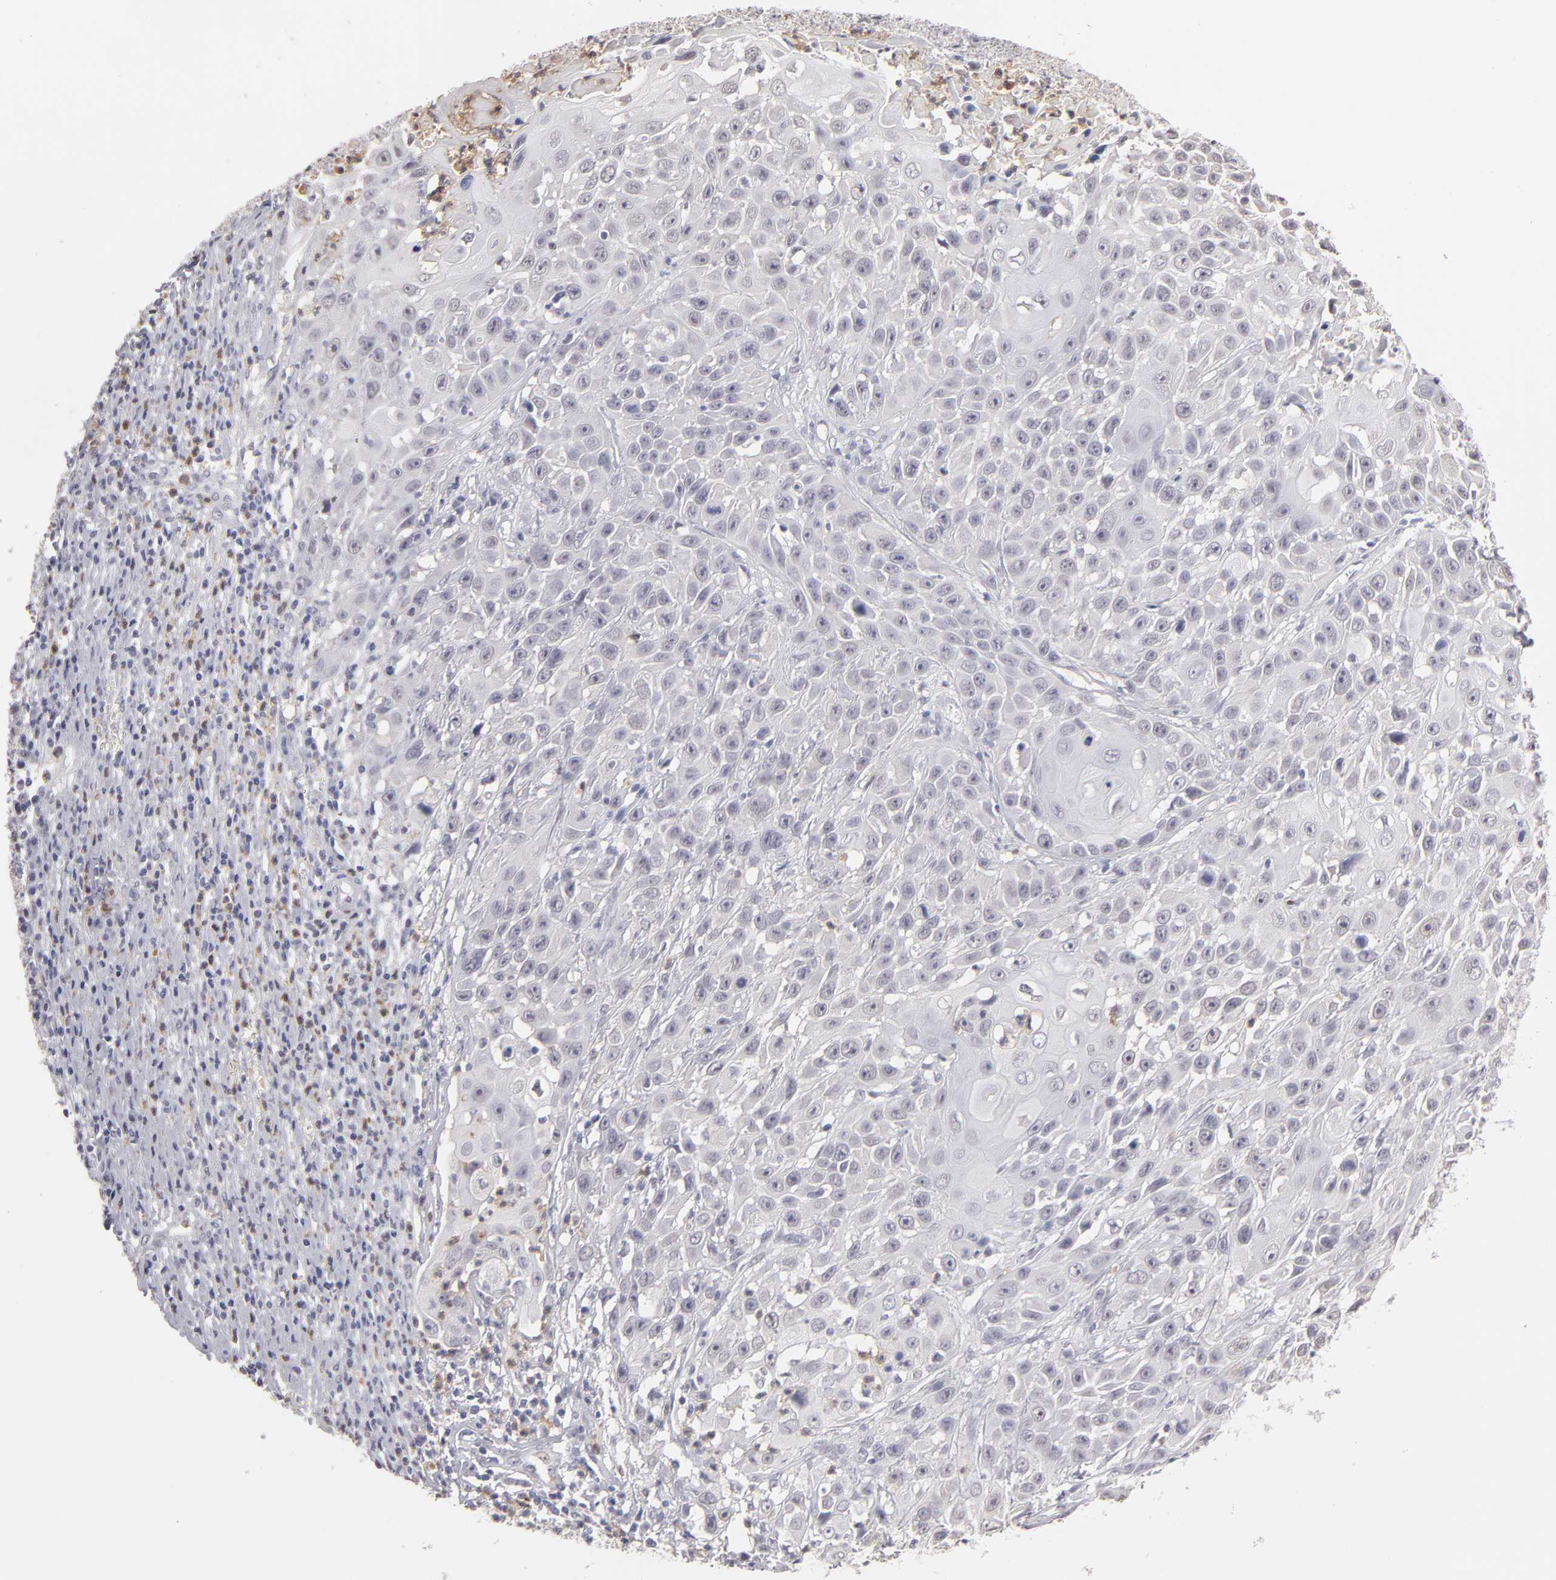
{"staining": {"intensity": "negative", "quantity": "none", "location": "none"}, "tissue": "cervical cancer", "cell_type": "Tumor cells", "image_type": "cancer", "snomed": [{"axis": "morphology", "description": "Squamous cell carcinoma, NOS"}, {"axis": "topography", "description": "Cervix"}], "caption": "IHC of cervical cancer displays no positivity in tumor cells.", "gene": "MGAM", "patient": {"sex": "female", "age": 39}}